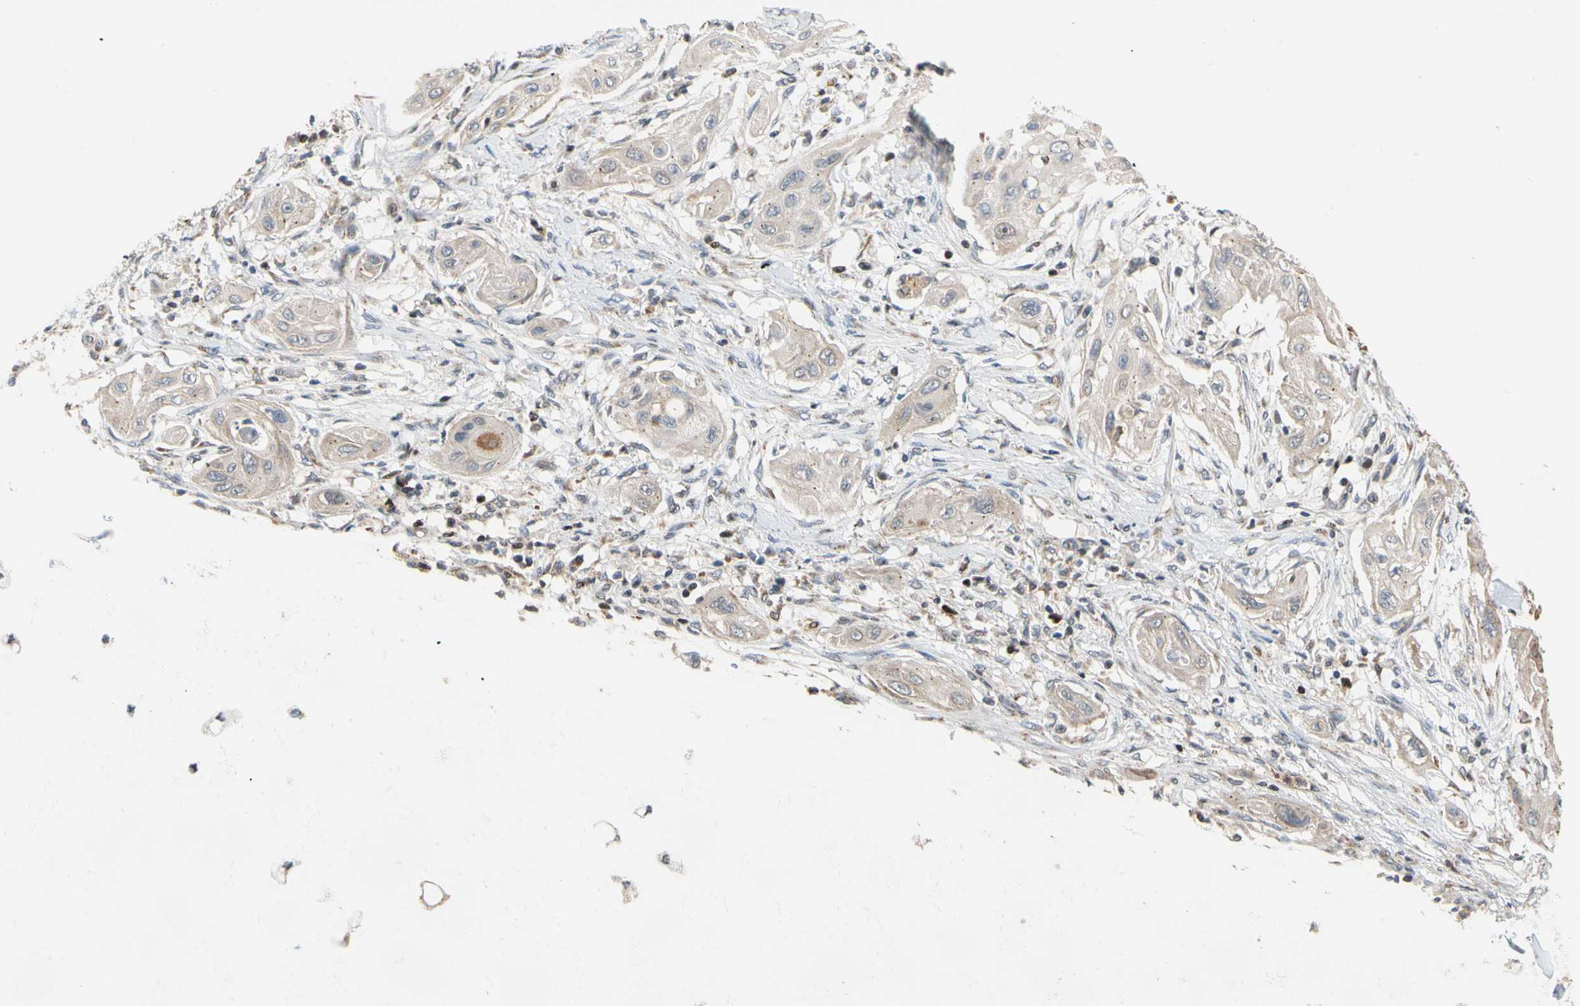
{"staining": {"intensity": "weak", "quantity": ">75%", "location": "cytoplasmic/membranous"}, "tissue": "lung cancer", "cell_type": "Tumor cells", "image_type": "cancer", "snomed": [{"axis": "morphology", "description": "Squamous cell carcinoma, NOS"}, {"axis": "topography", "description": "Lung"}], "caption": "Brown immunohistochemical staining in lung cancer (squamous cell carcinoma) shows weak cytoplasmic/membranous expression in approximately >75% of tumor cells.", "gene": "IP6K2", "patient": {"sex": "female", "age": 47}}